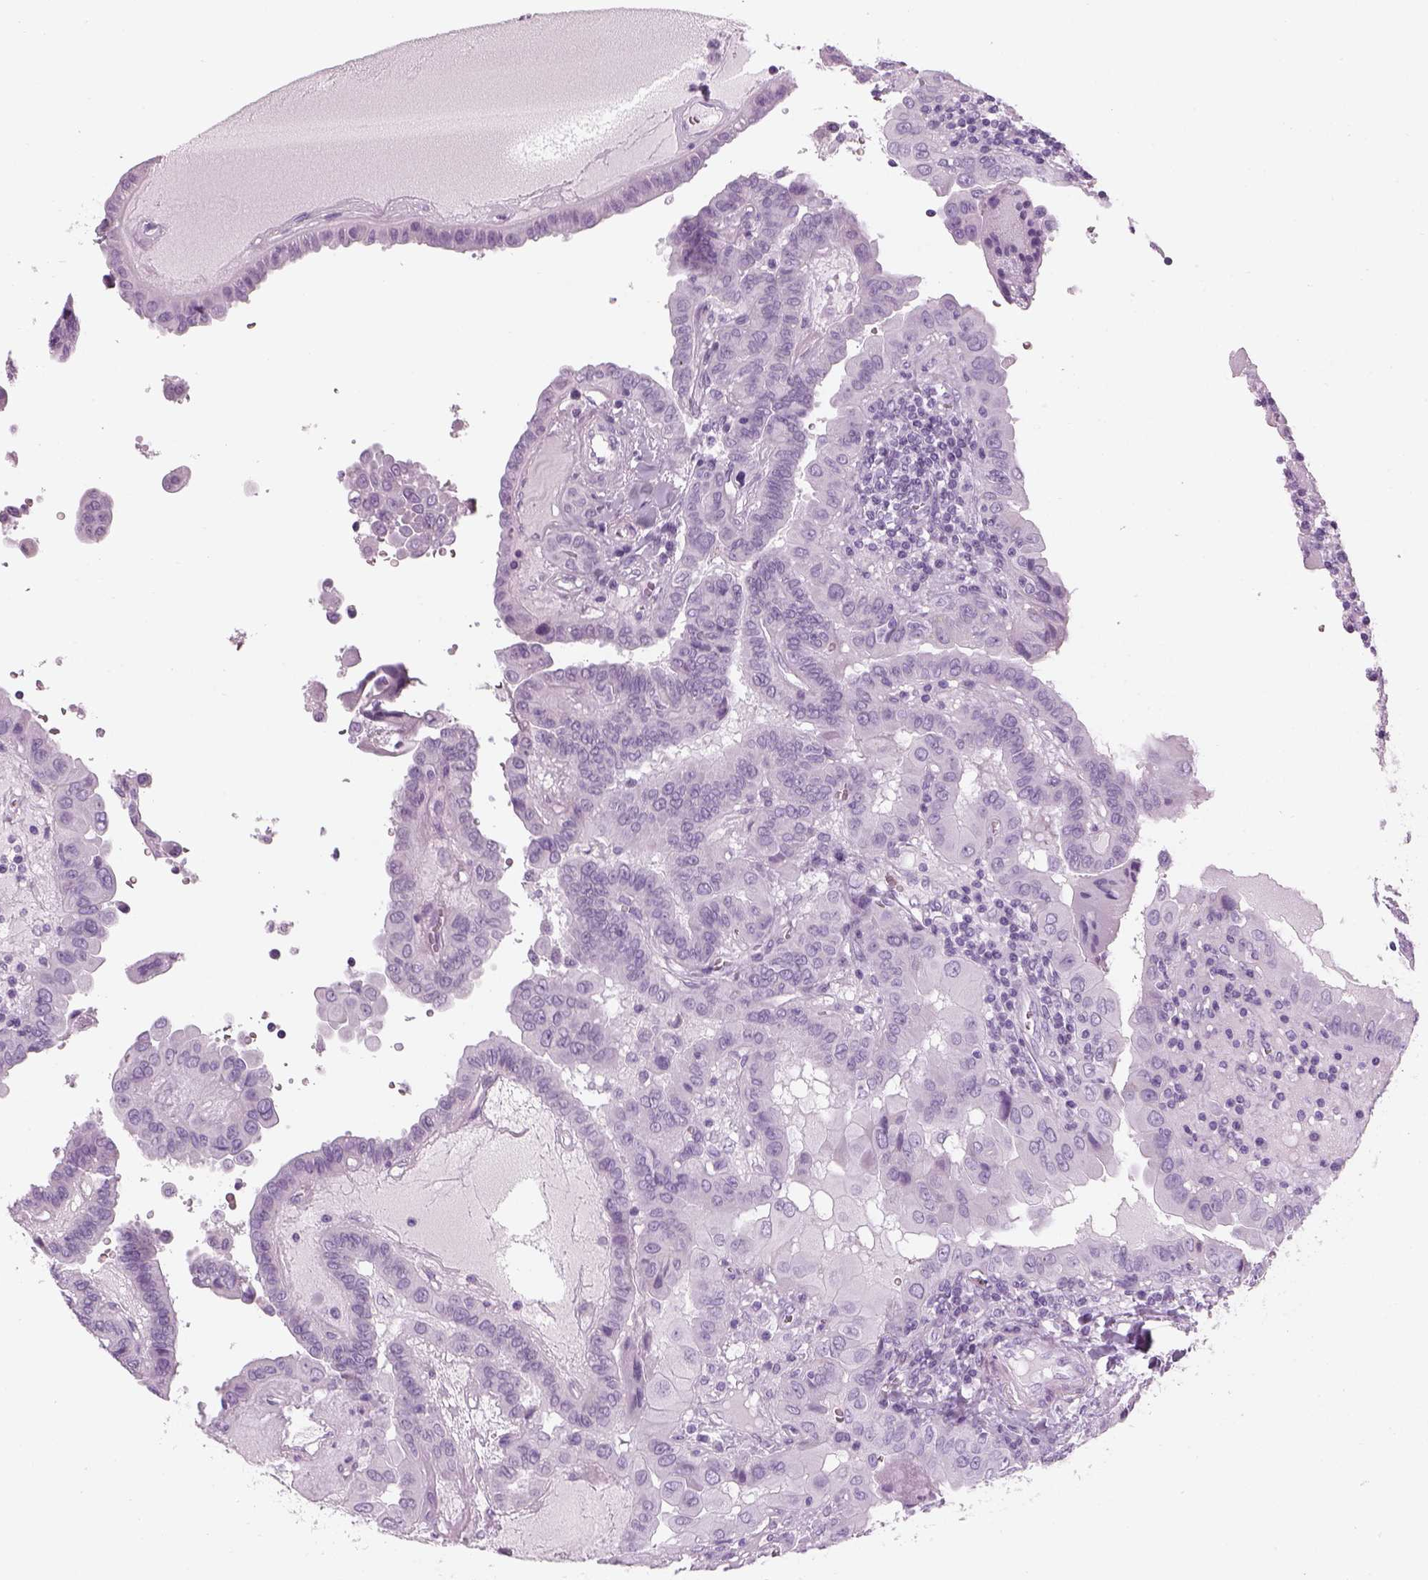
{"staining": {"intensity": "negative", "quantity": "none", "location": "none"}, "tissue": "thyroid cancer", "cell_type": "Tumor cells", "image_type": "cancer", "snomed": [{"axis": "morphology", "description": "Papillary adenocarcinoma, NOS"}, {"axis": "topography", "description": "Thyroid gland"}], "caption": "The IHC image has no significant staining in tumor cells of thyroid cancer tissue.", "gene": "SAG", "patient": {"sex": "female", "age": 37}}